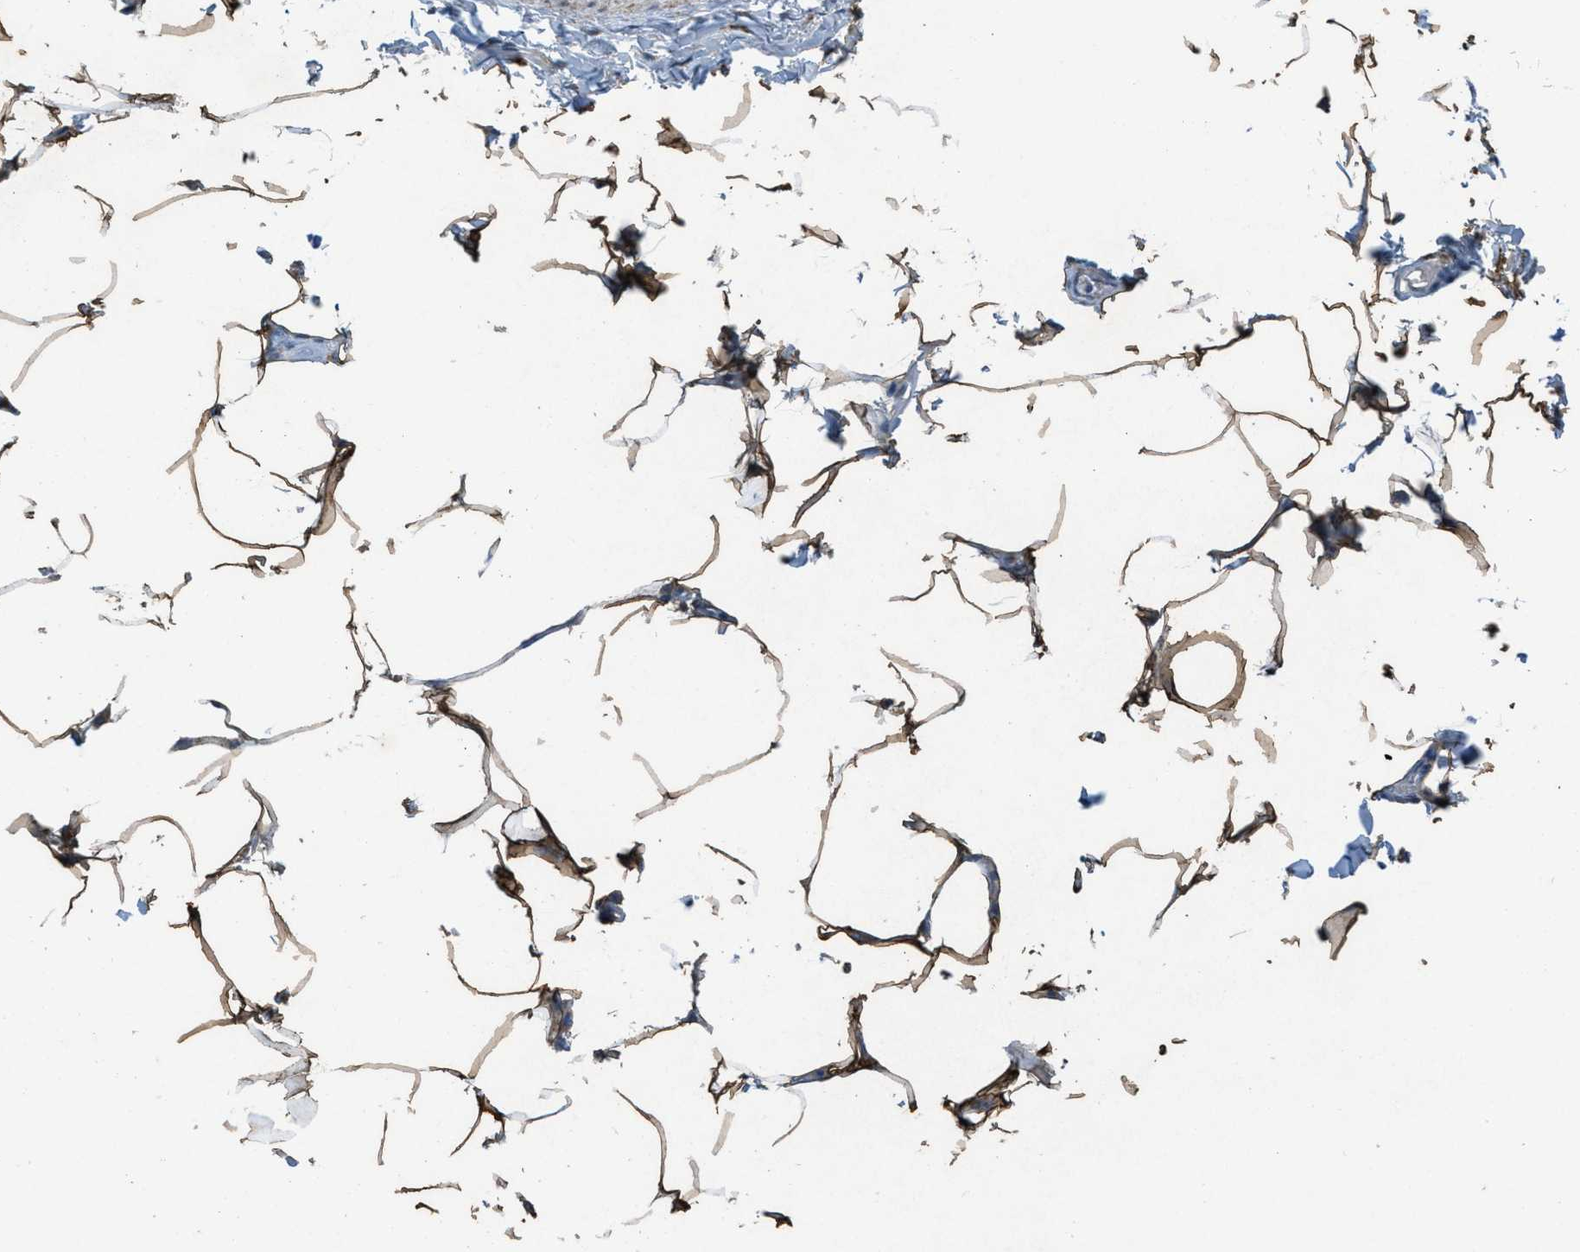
{"staining": {"intensity": "strong", "quantity": ">75%", "location": "cytoplasmic/membranous"}, "tissue": "adipose tissue", "cell_type": "Adipocytes", "image_type": "normal", "snomed": [{"axis": "morphology", "description": "Normal tissue, NOS"}, {"axis": "topography", "description": "Vascular tissue"}], "caption": "The micrograph exhibits staining of normal adipose tissue, revealing strong cytoplasmic/membranous protein expression (brown color) within adipocytes.", "gene": "PPP1R15A", "patient": {"sex": "male", "age": 41}}